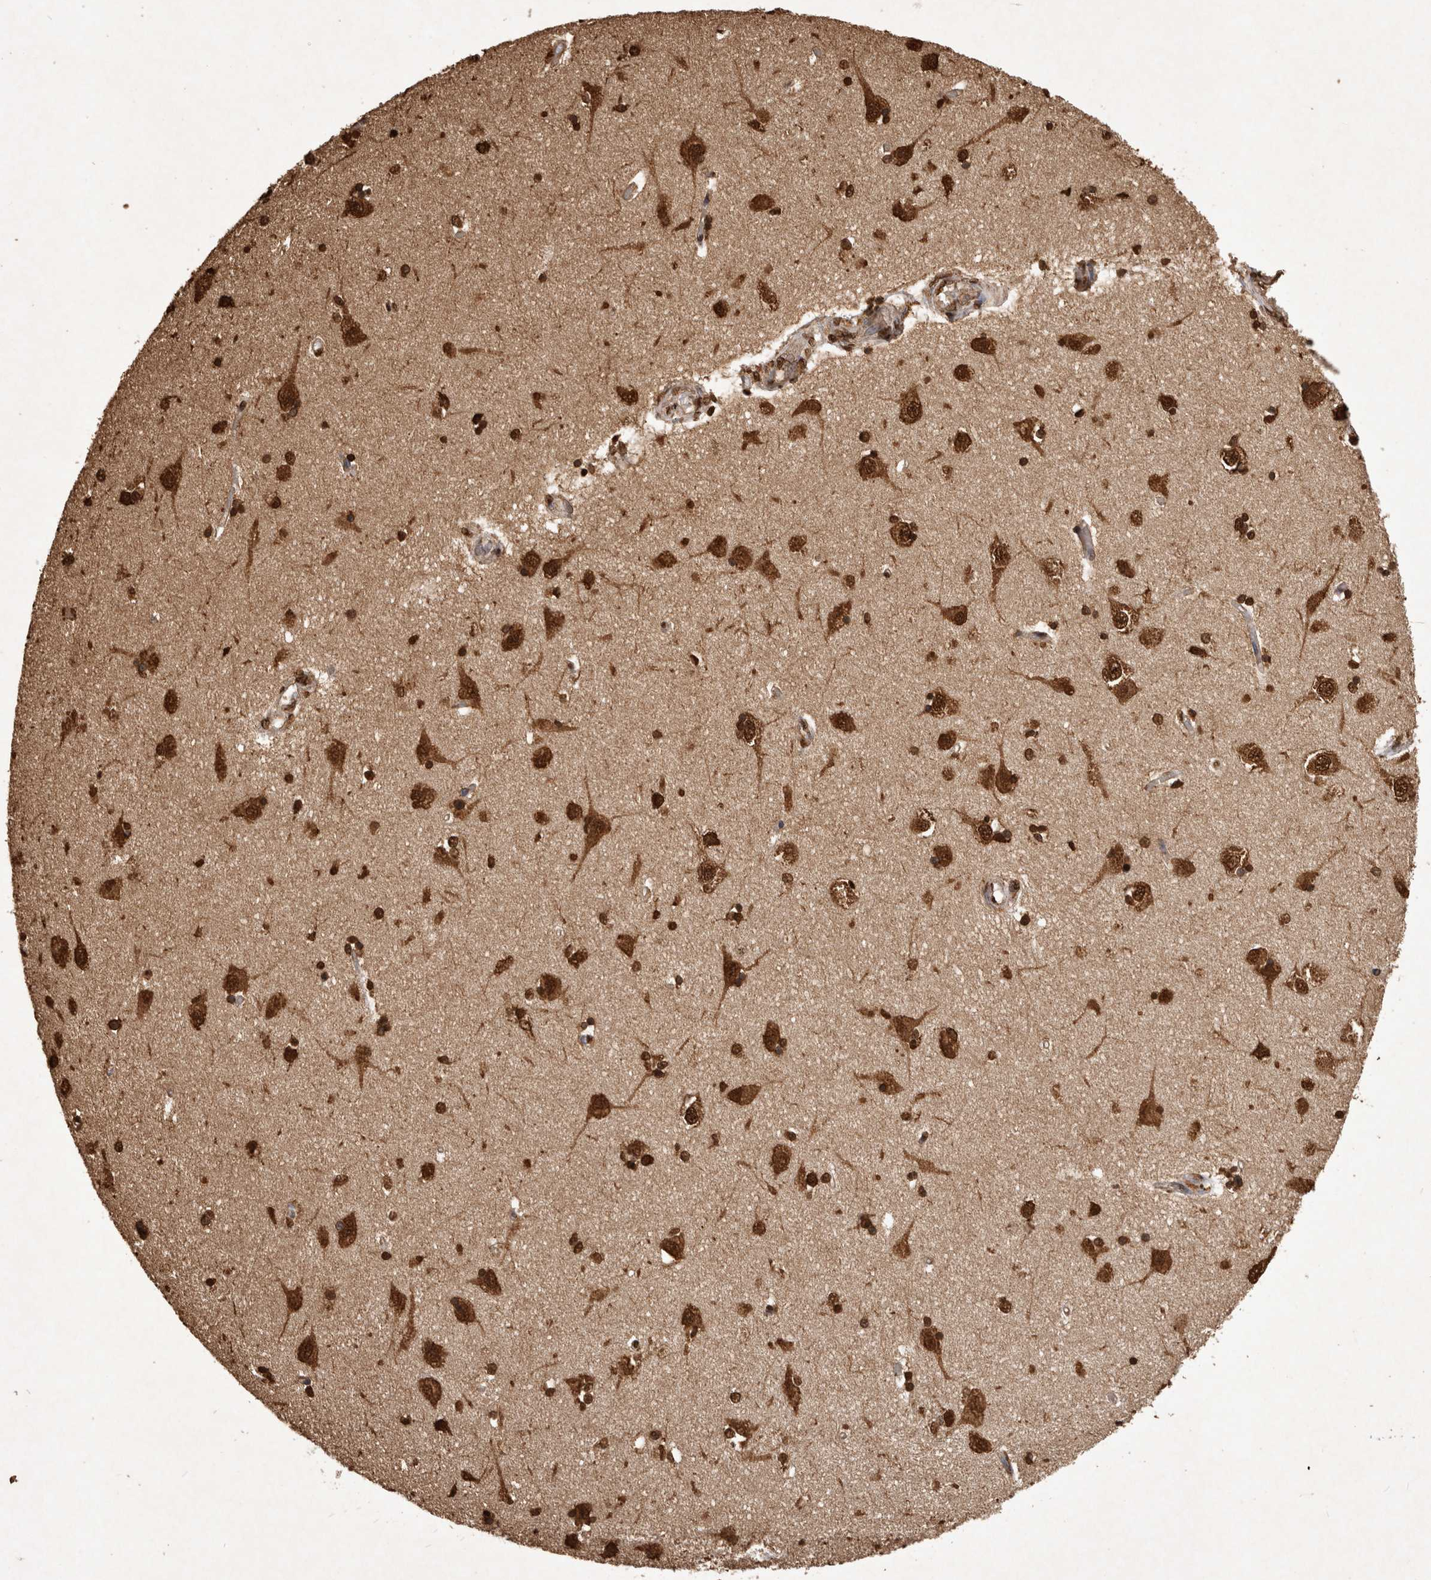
{"staining": {"intensity": "strong", "quantity": ">75%", "location": "cytoplasmic/membranous,nuclear"}, "tissue": "hippocampus", "cell_type": "Glial cells", "image_type": "normal", "snomed": [{"axis": "morphology", "description": "Normal tissue, NOS"}, {"axis": "topography", "description": "Hippocampus"}], "caption": "Glial cells show high levels of strong cytoplasmic/membranous,nuclear positivity in approximately >75% of cells in unremarkable hippocampus. The protein of interest is shown in brown color, while the nuclei are stained blue.", "gene": "OAS2", "patient": {"sex": "male", "age": 45}}